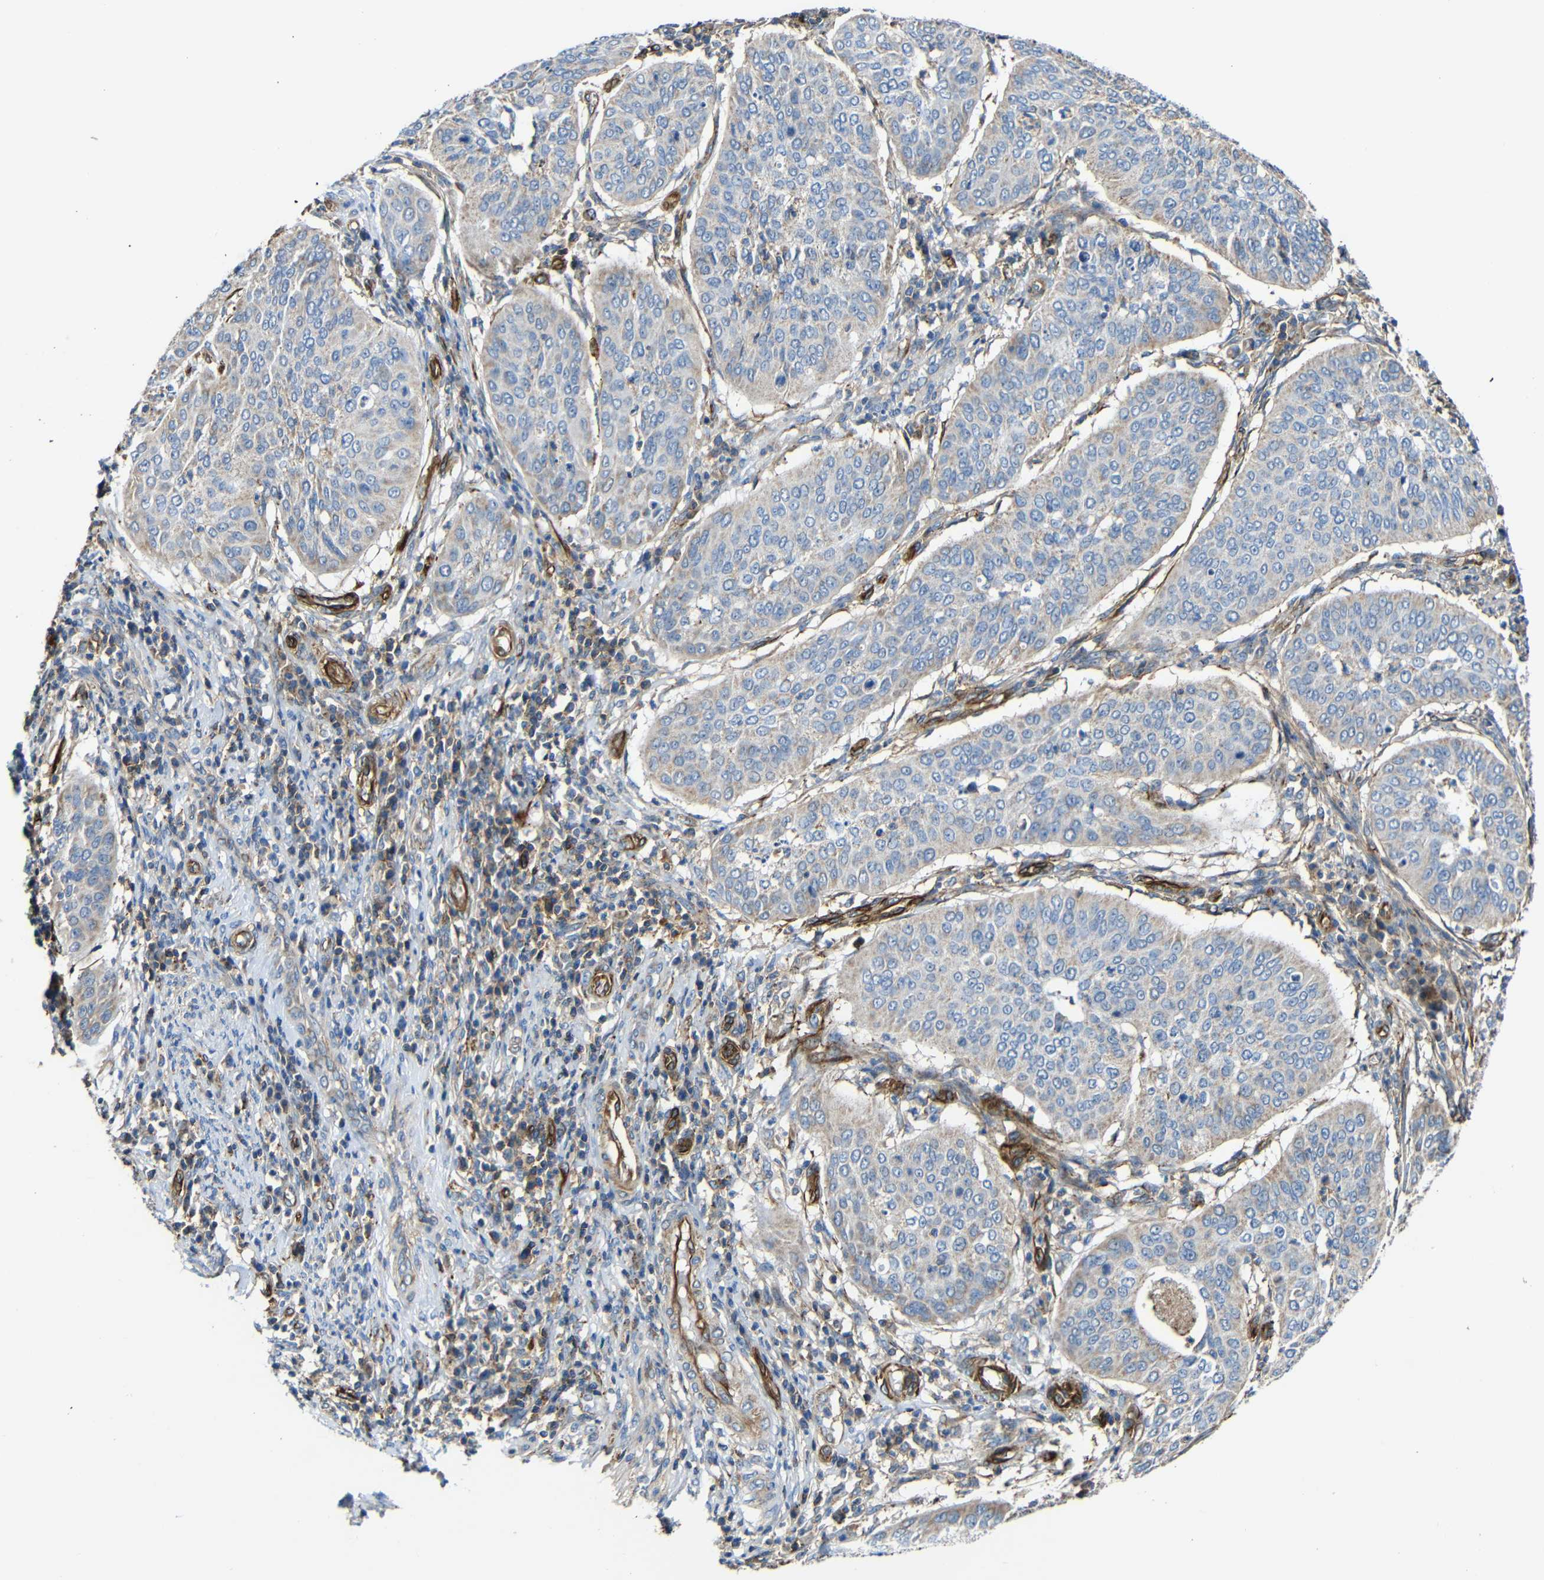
{"staining": {"intensity": "weak", "quantity": "25%-75%", "location": "cytoplasmic/membranous"}, "tissue": "cervical cancer", "cell_type": "Tumor cells", "image_type": "cancer", "snomed": [{"axis": "morphology", "description": "Normal tissue, NOS"}, {"axis": "morphology", "description": "Squamous cell carcinoma, NOS"}, {"axis": "topography", "description": "Cervix"}], "caption": "A brown stain shows weak cytoplasmic/membranous expression of a protein in squamous cell carcinoma (cervical) tumor cells.", "gene": "IGSF10", "patient": {"sex": "female", "age": 39}}